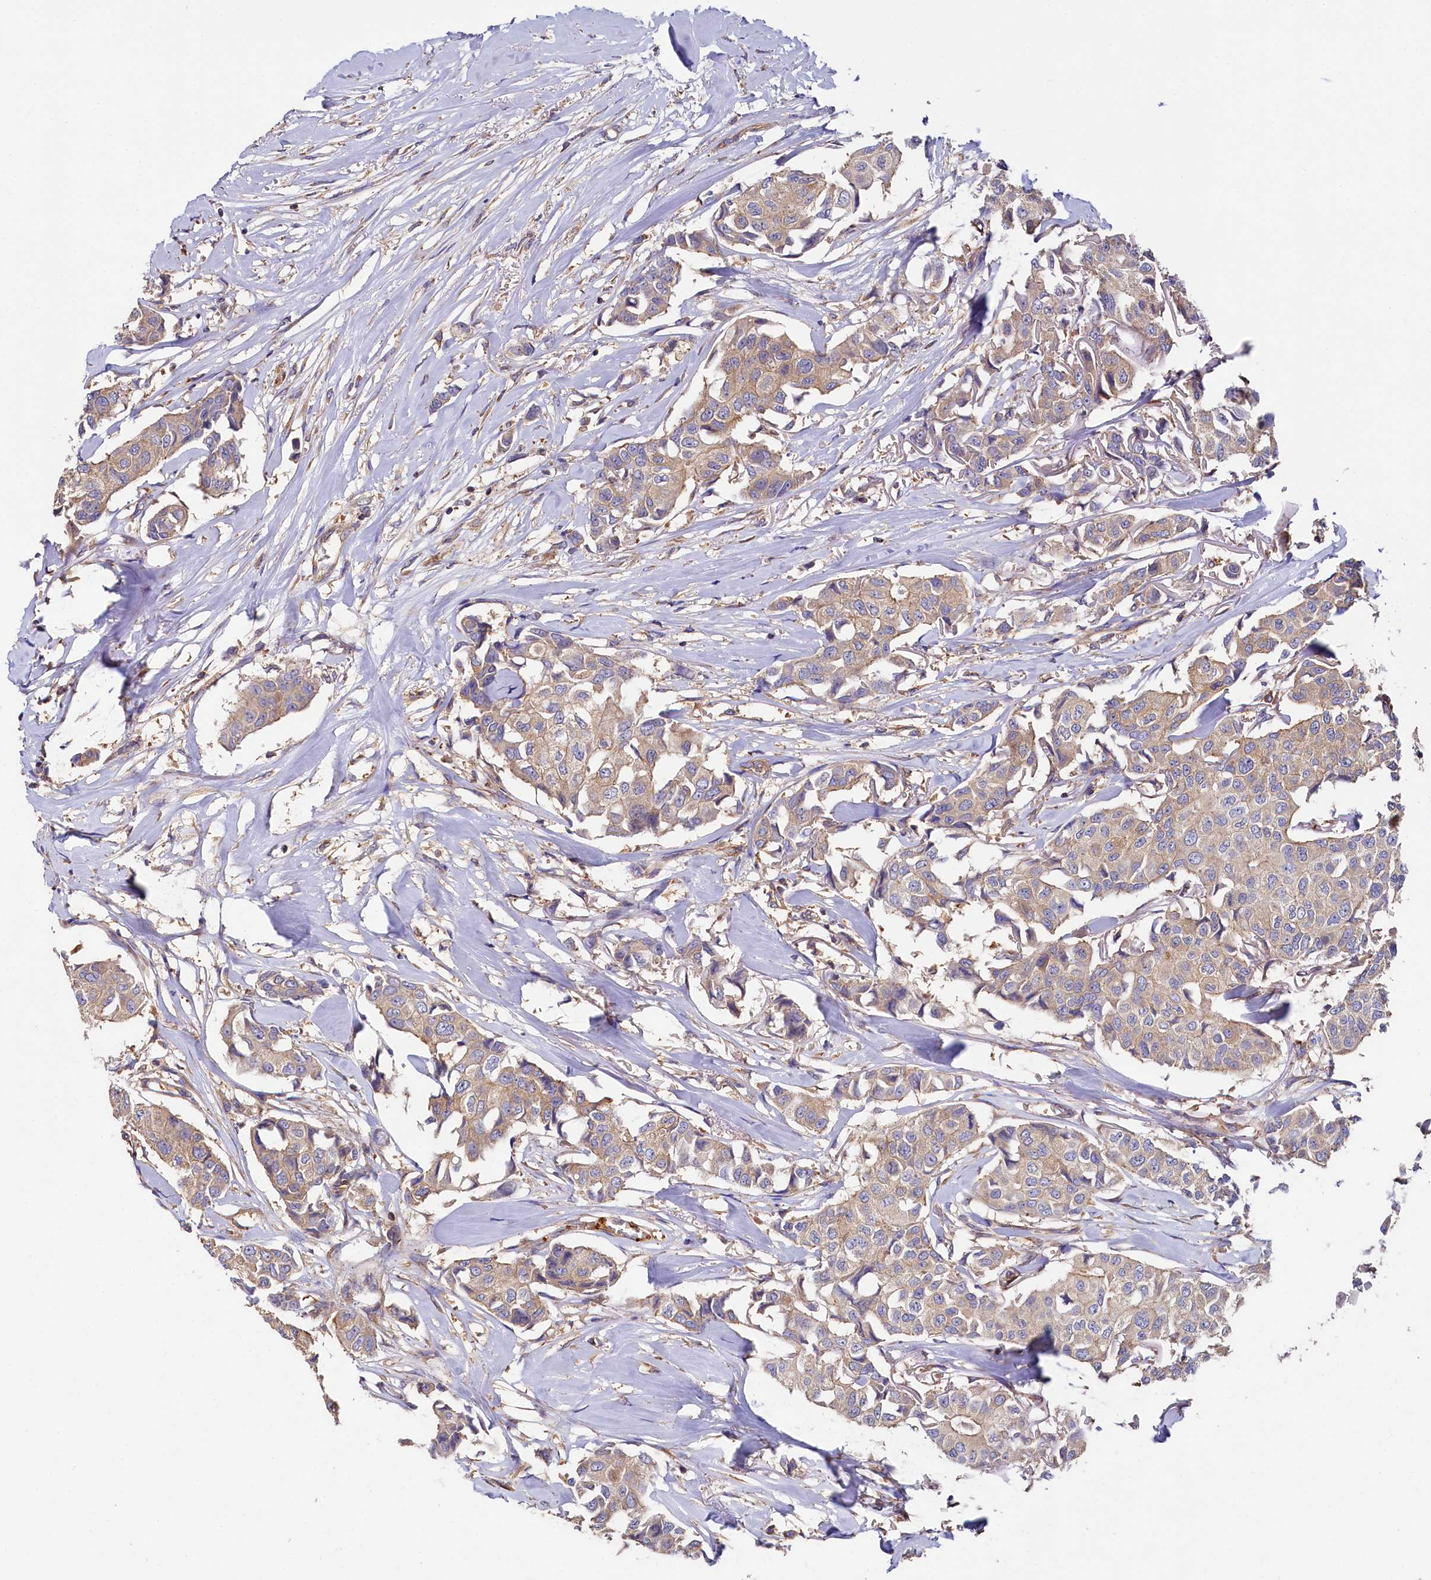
{"staining": {"intensity": "weak", "quantity": "<25%", "location": "cytoplasmic/membranous"}, "tissue": "breast cancer", "cell_type": "Tumor cells", "image_type": "cancer", "snomed": [{"axis": "morphology", "description": "Duct carcinoma"}, {"axis": "topography", "description": "Breast"}], "caption": "The image exhibits no significant staining in tumor cells of infiltrating ductal carcinoma (breast).", "gene": "PPIP5K1", "patient": {"sex": "female", "age": 80}}